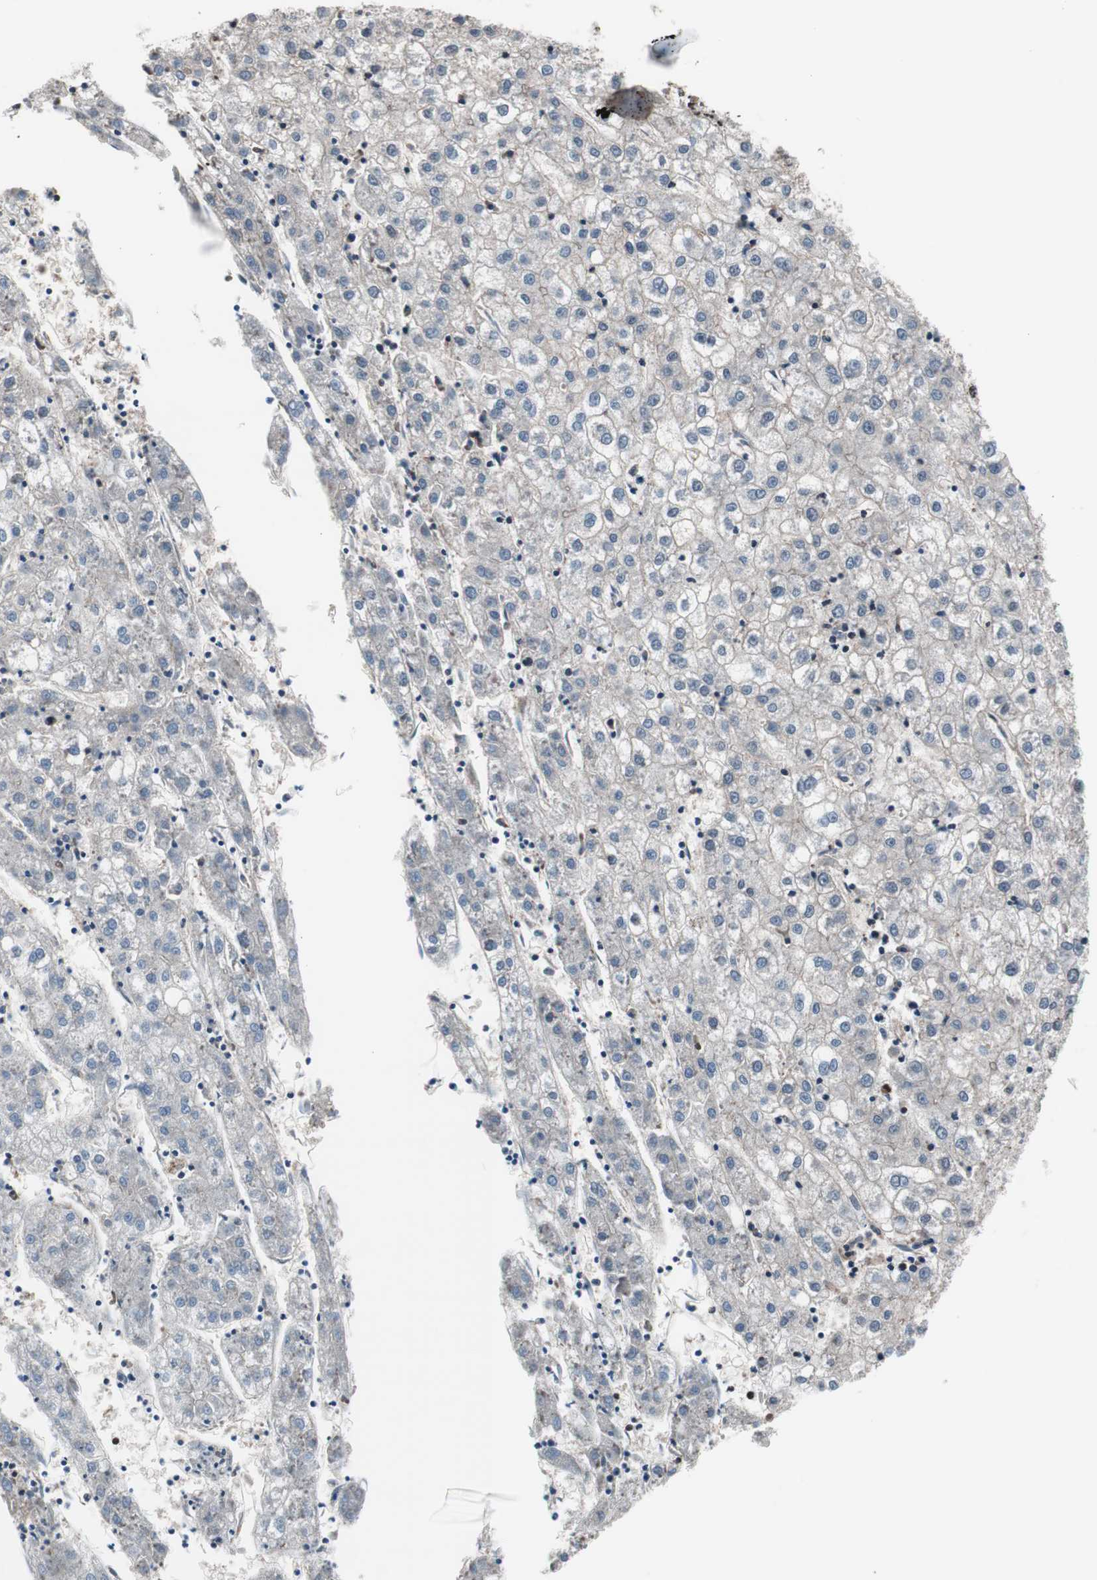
{"staining": {"intensity": "negative", "quantity": "none", "location": "none"}, "tissue": "liver cancer", "cell_type": "Tumor cells", "image_type": "cancer", "snomed": [{"axis": "morphology", "description": "Carcinoma, Hepatocellular, NOS"}, {"axis": "topography", "description": "Liver"}], "caption": "There is no significant expression in tumor cells of liver cancer (hepatocellular carcinoma).", "gene": "RFC1", "patient": {"sex": "male", "age": 72}}